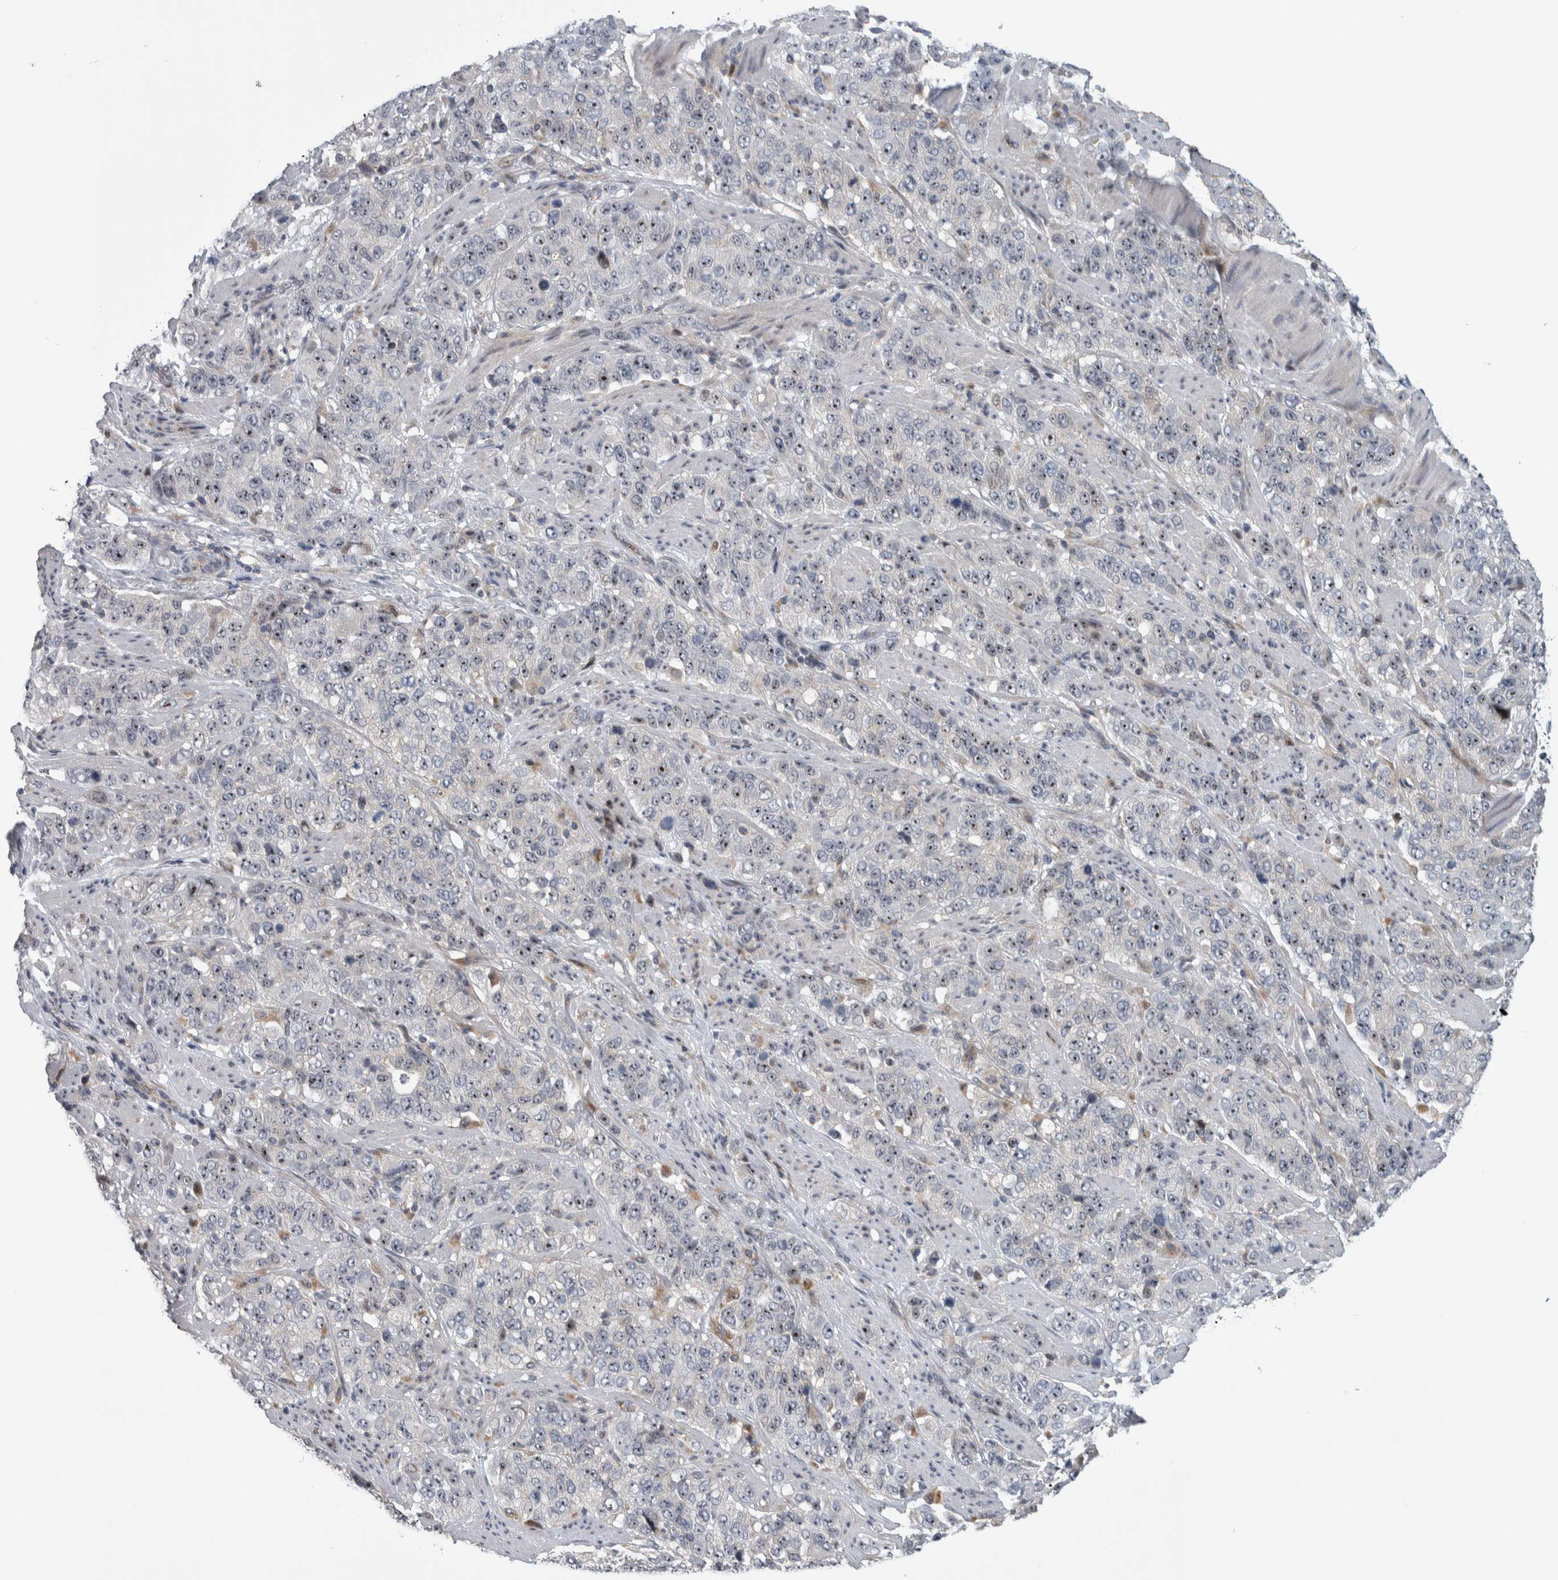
{"staining": {"intensity": "strong", "quantity": ">75%", "location": "nuclear"}, "tissue": "stomach cancer", "cell_type": "Tumor cells", "image_type": "cancer", "snomed": [{"axis": "morphology", "description": "Adenocarcinoma, NOS"}, {"axis": "topography", "description": "Stomach"}], "caption": "A photomicrograph of stomach adenocarcinoma stained for a protein reveals strong nuclear brown staining in tumor cells.", "gene": "PRRG4", "patient": {"sex": "male", "age": 48}}